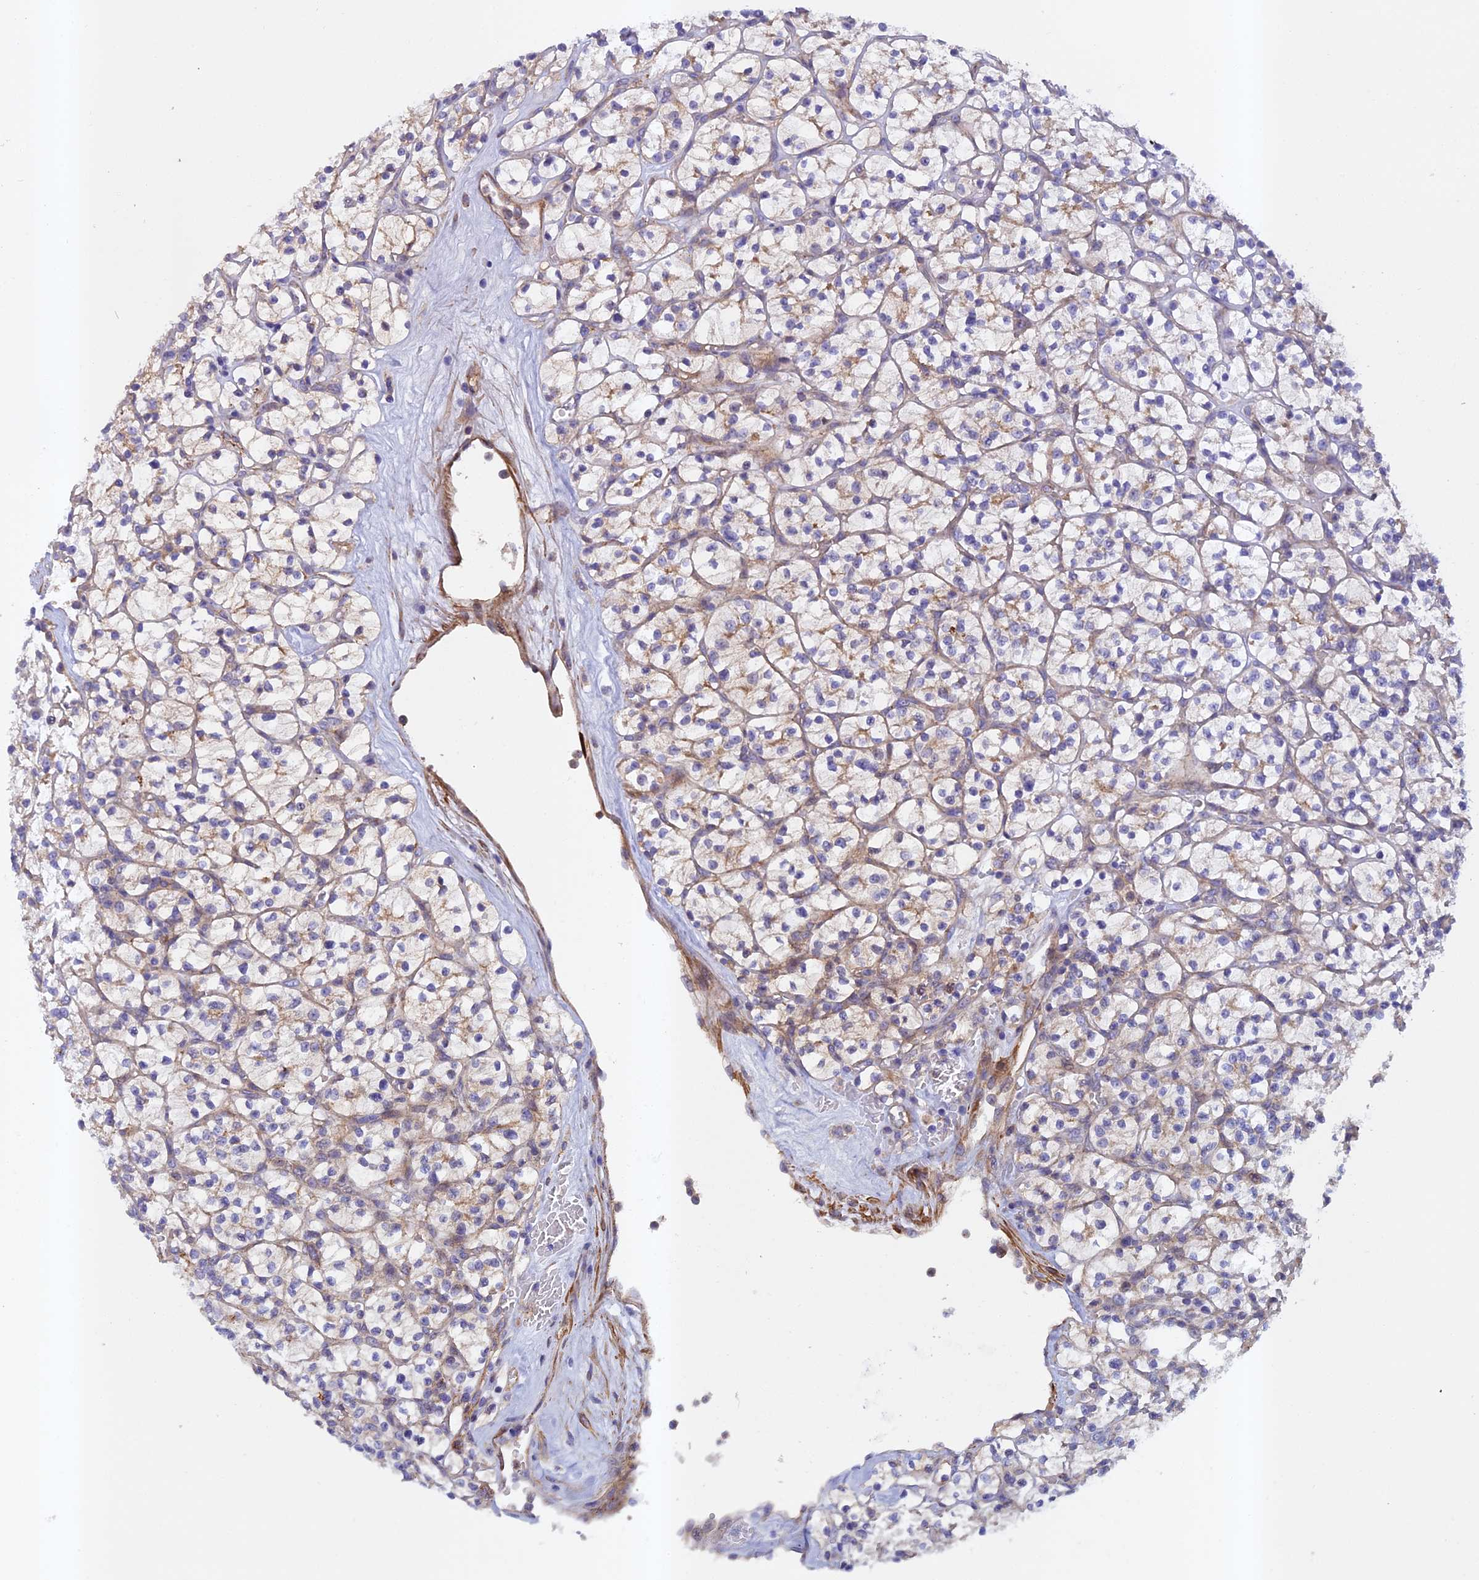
{"staining": {"intensity": "weak", "quantity": "25%-75%", "location": "cytoplasmic/membranous"}, "tissue": "renal cancer", "cell_type": "Tumor cells", "image_type": "cancer", "snomed": [{"axis": "morphology", "description": "Adenocarcinoma, NOS"}, {"axis": "topography", "description": "Kidney"}], "caption": "Immunohistochemistry image of neoplastic tissue: human renal cancer stained using immunohistochemistry demonstrates low levels of weak protein expression localized specifically in the cytoplasmic/membranous of tumor cells, appearing as a cytoplasmic/membranous brown color.", "gene": "RALGAPA2", "patient": {"sex": "female", "age": 64}}